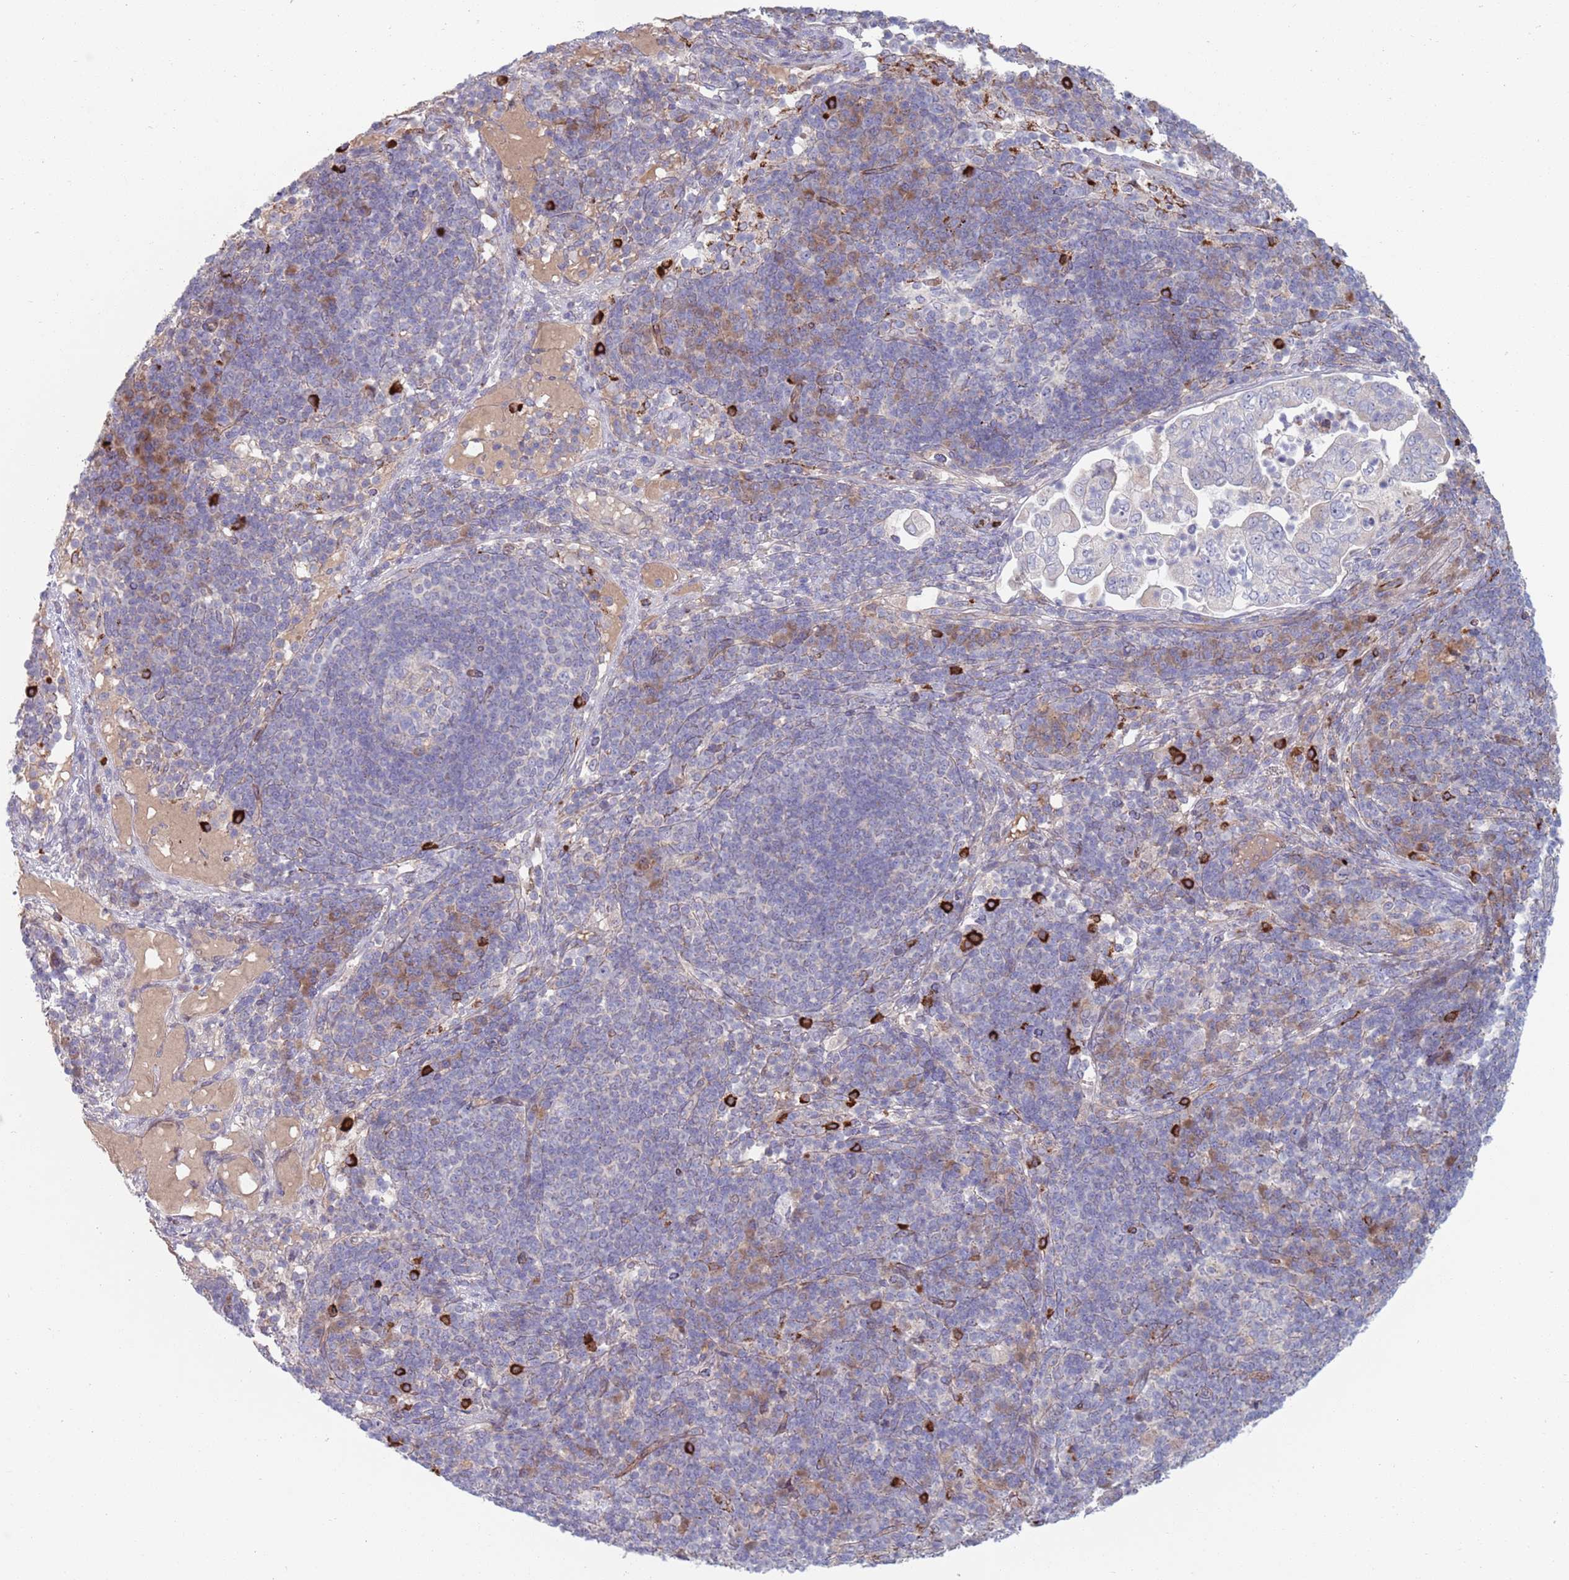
{"staining": {"intensity": "negative", "quantity": "none", "location": "none"}, "tissue": "pancreatic cancer", "cell_type": "Tumor cells", "image_type": "cancer", "snomed": [{"axis": "morphology", "description": "Normal tissue, NOS"}, {"axis": "morphology", "description": "Adenocarcinoma, NOS"}, {"axis": "topography", "description": "Lymph node"}, {"axis": "topography", "description": "Pancreas"}], "caption": "Tumor cells are negative for brown protein staining in pancreatic adenocarcinoma.", "gene": "TYW1", "patient": {"sex": "female", "age": 67}}